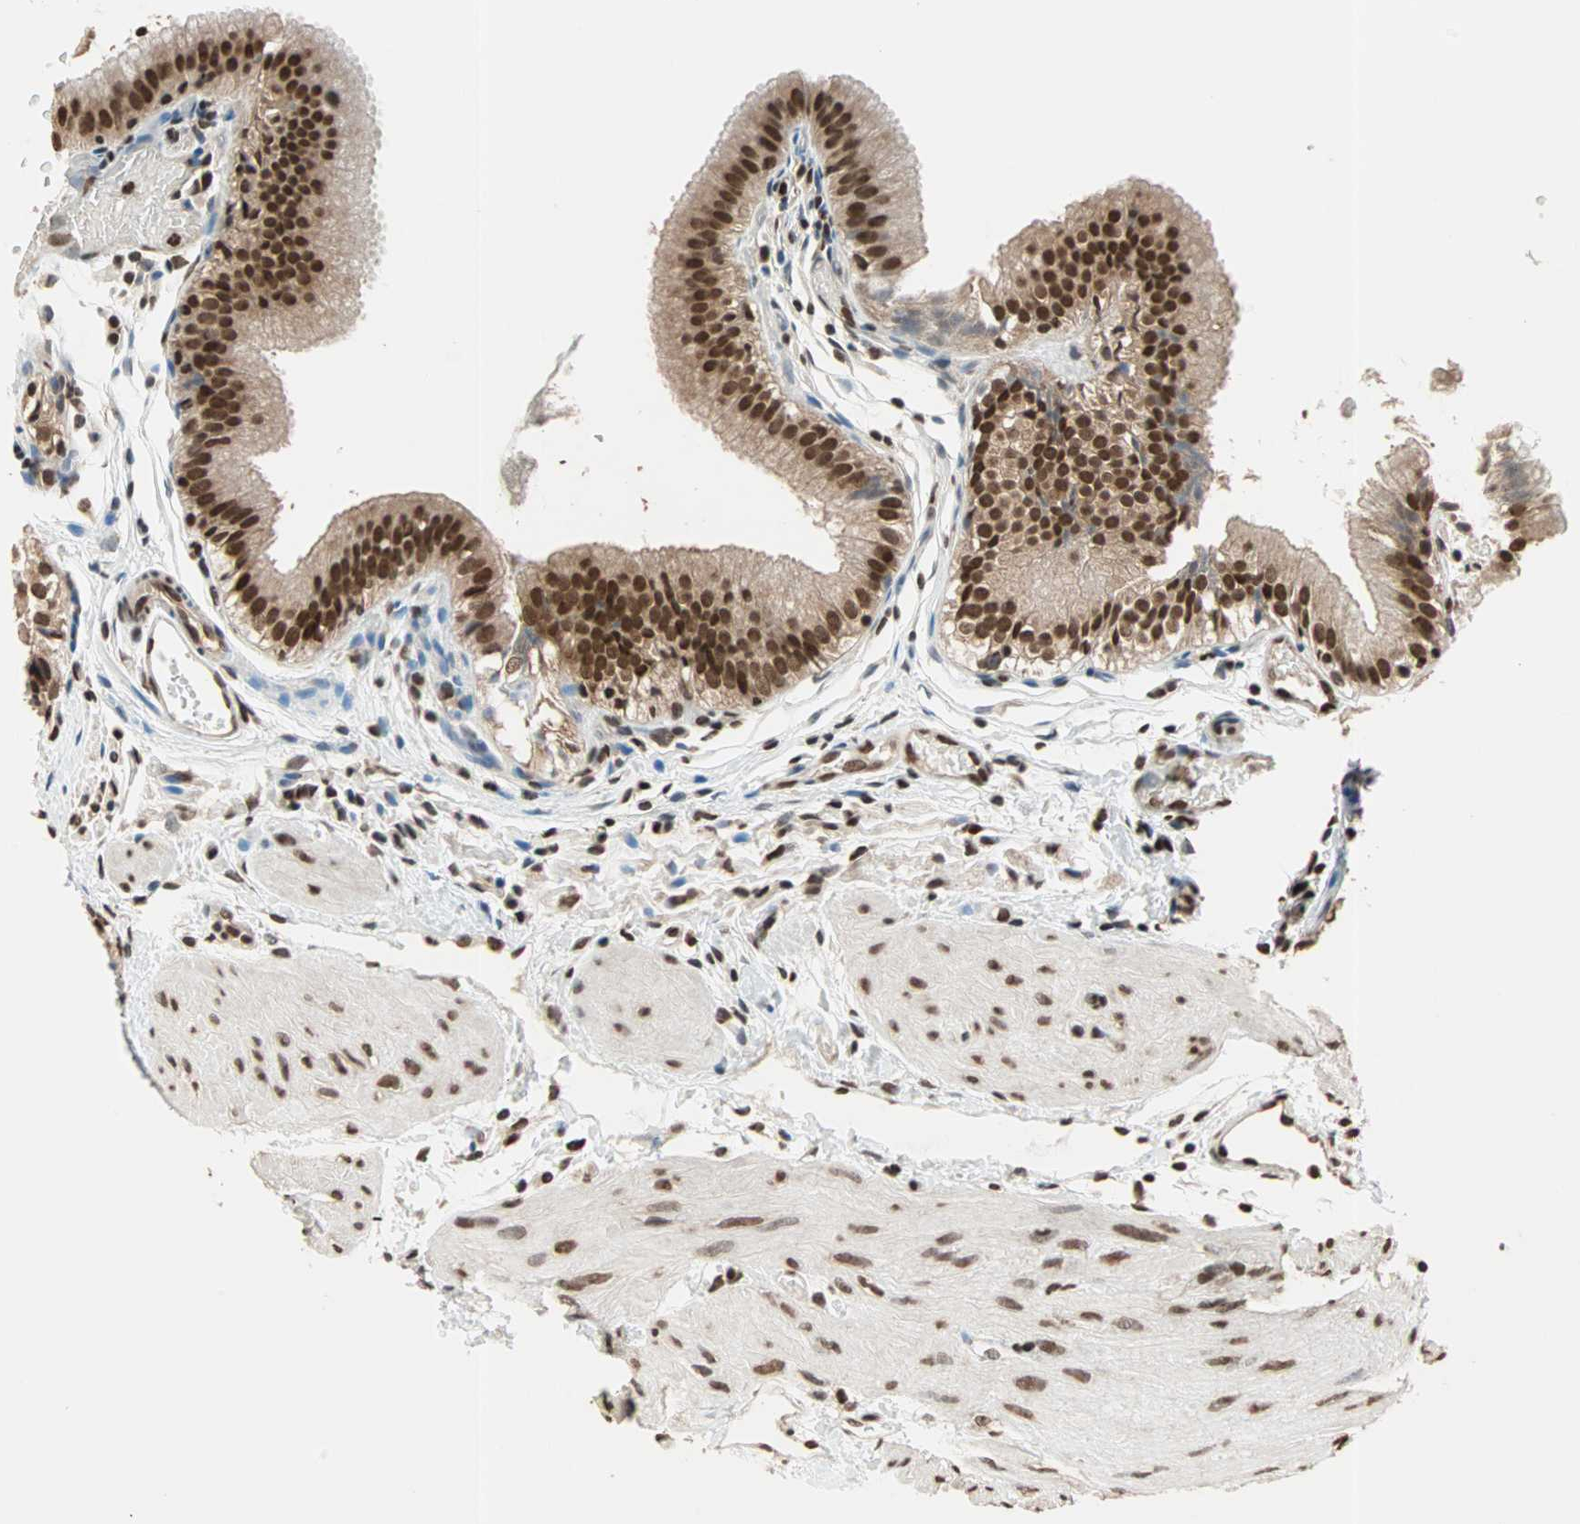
{"staining": {"intensity": "strong", "quantity": ">75%", "location": "nuclear"}, "tissue": "gallbladder", "cell_type": "Glandular cells", "image_type": "normal", "snomed": [{"axis": "morphology", "description": "Normal tissue, NOS"}, {"axis": "topography", "description": "Gallbladder"}], "caption": "A micrograph of human gallbladder stained for a protein shows strong nuclear brown staining in glandular cells. Ihc stains the protein of interest in brown and the nuclei are stained blue.", "gene": "DAZAP1", "patient": {"sex": "female", "age": 26}}